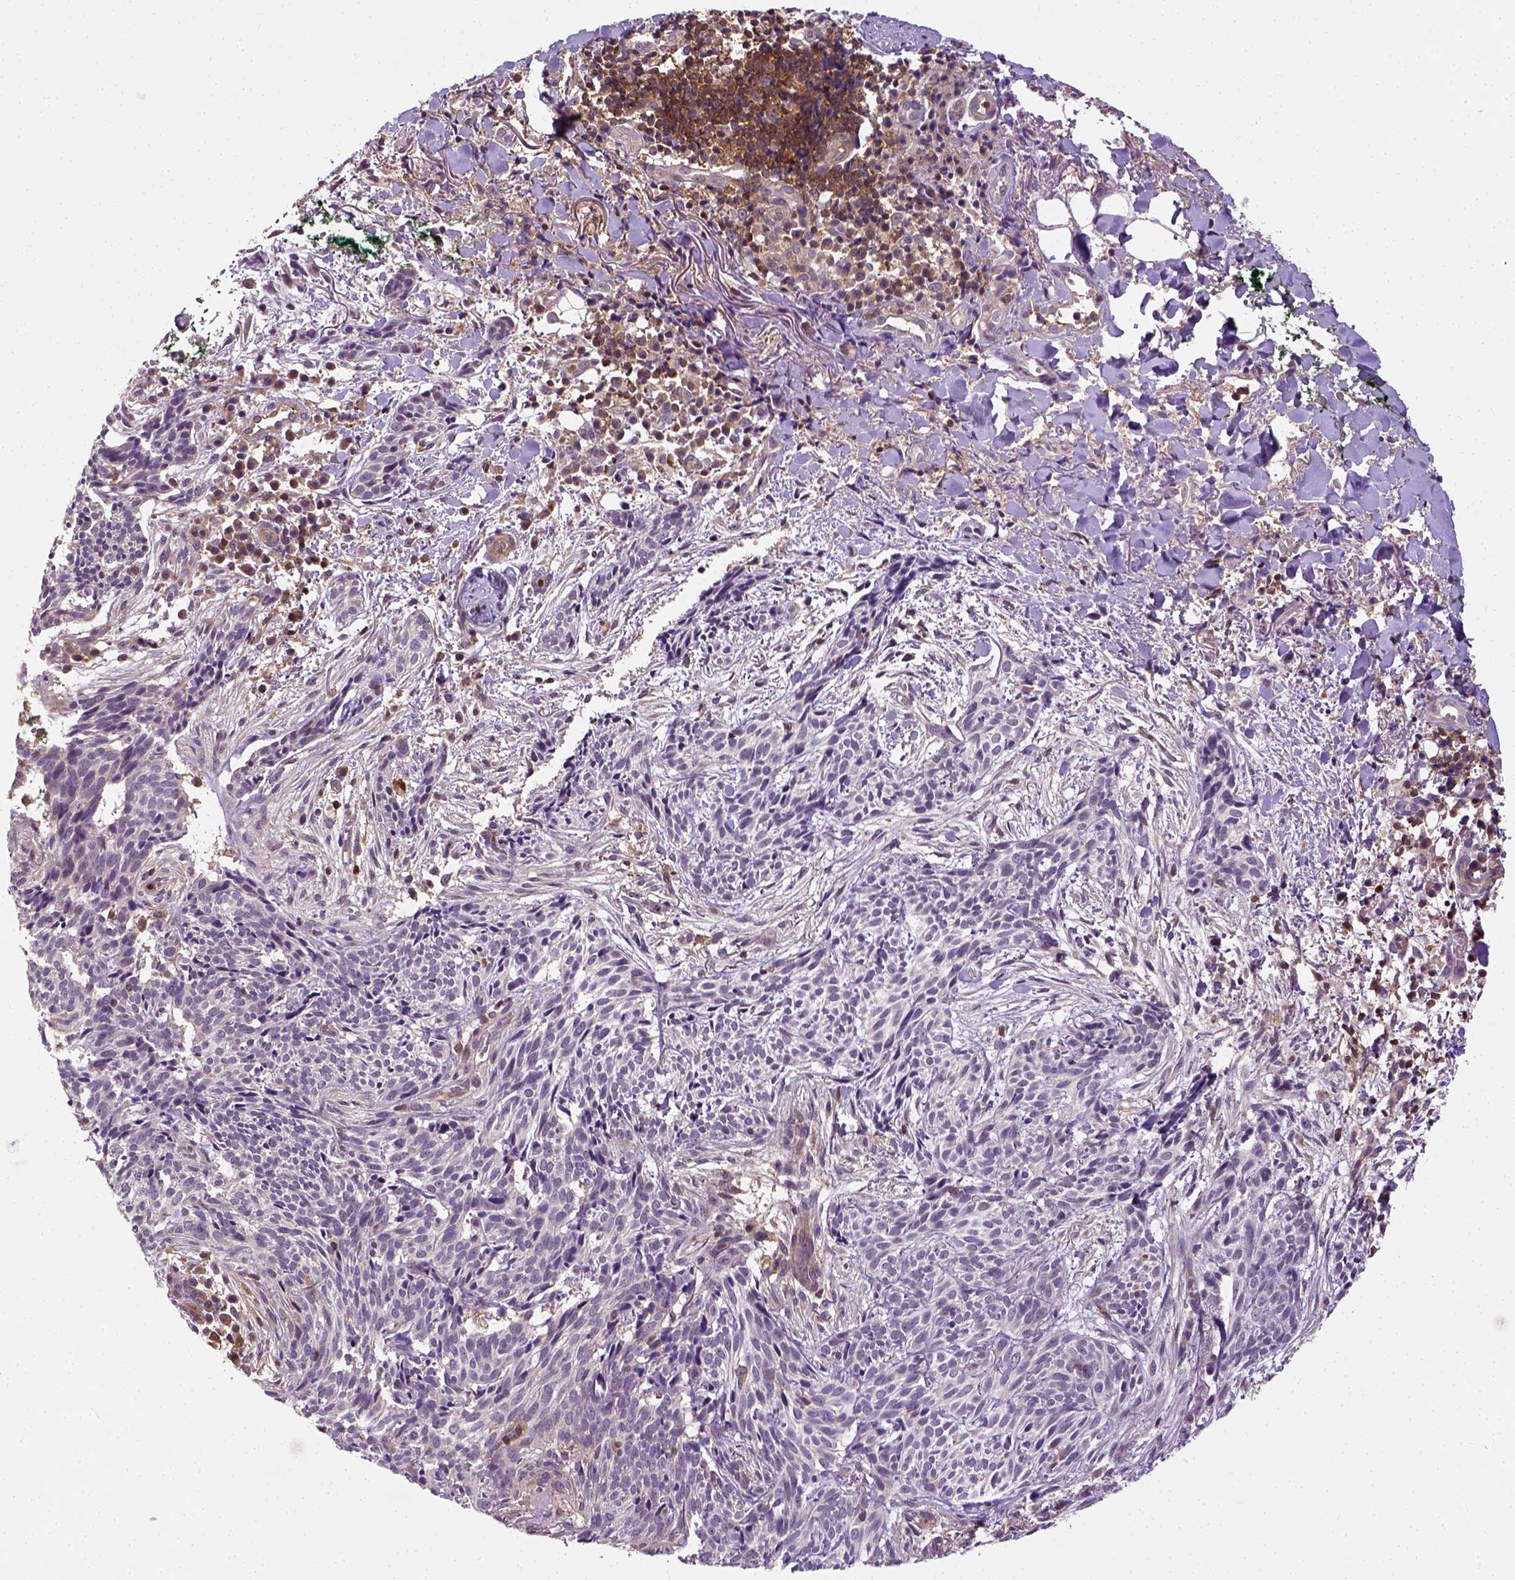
{"staining": {"intensity": "negative", "quantity": "none", "location": "none"}, "tissue": "skin cancer", "cell_type": "Tumor cells", "image_type": "cancer", "snomed": [{"axis": "morphology", "description": "Basal cell carcinoma"}, {"axis": "topography", "description": "Skin"}], "caption": "Tumor cells are negative for protein expression in human skin cancer (basal cell carcinoma).", "gene": "MATK", "patient": {"sex": "male", "age": 71}}